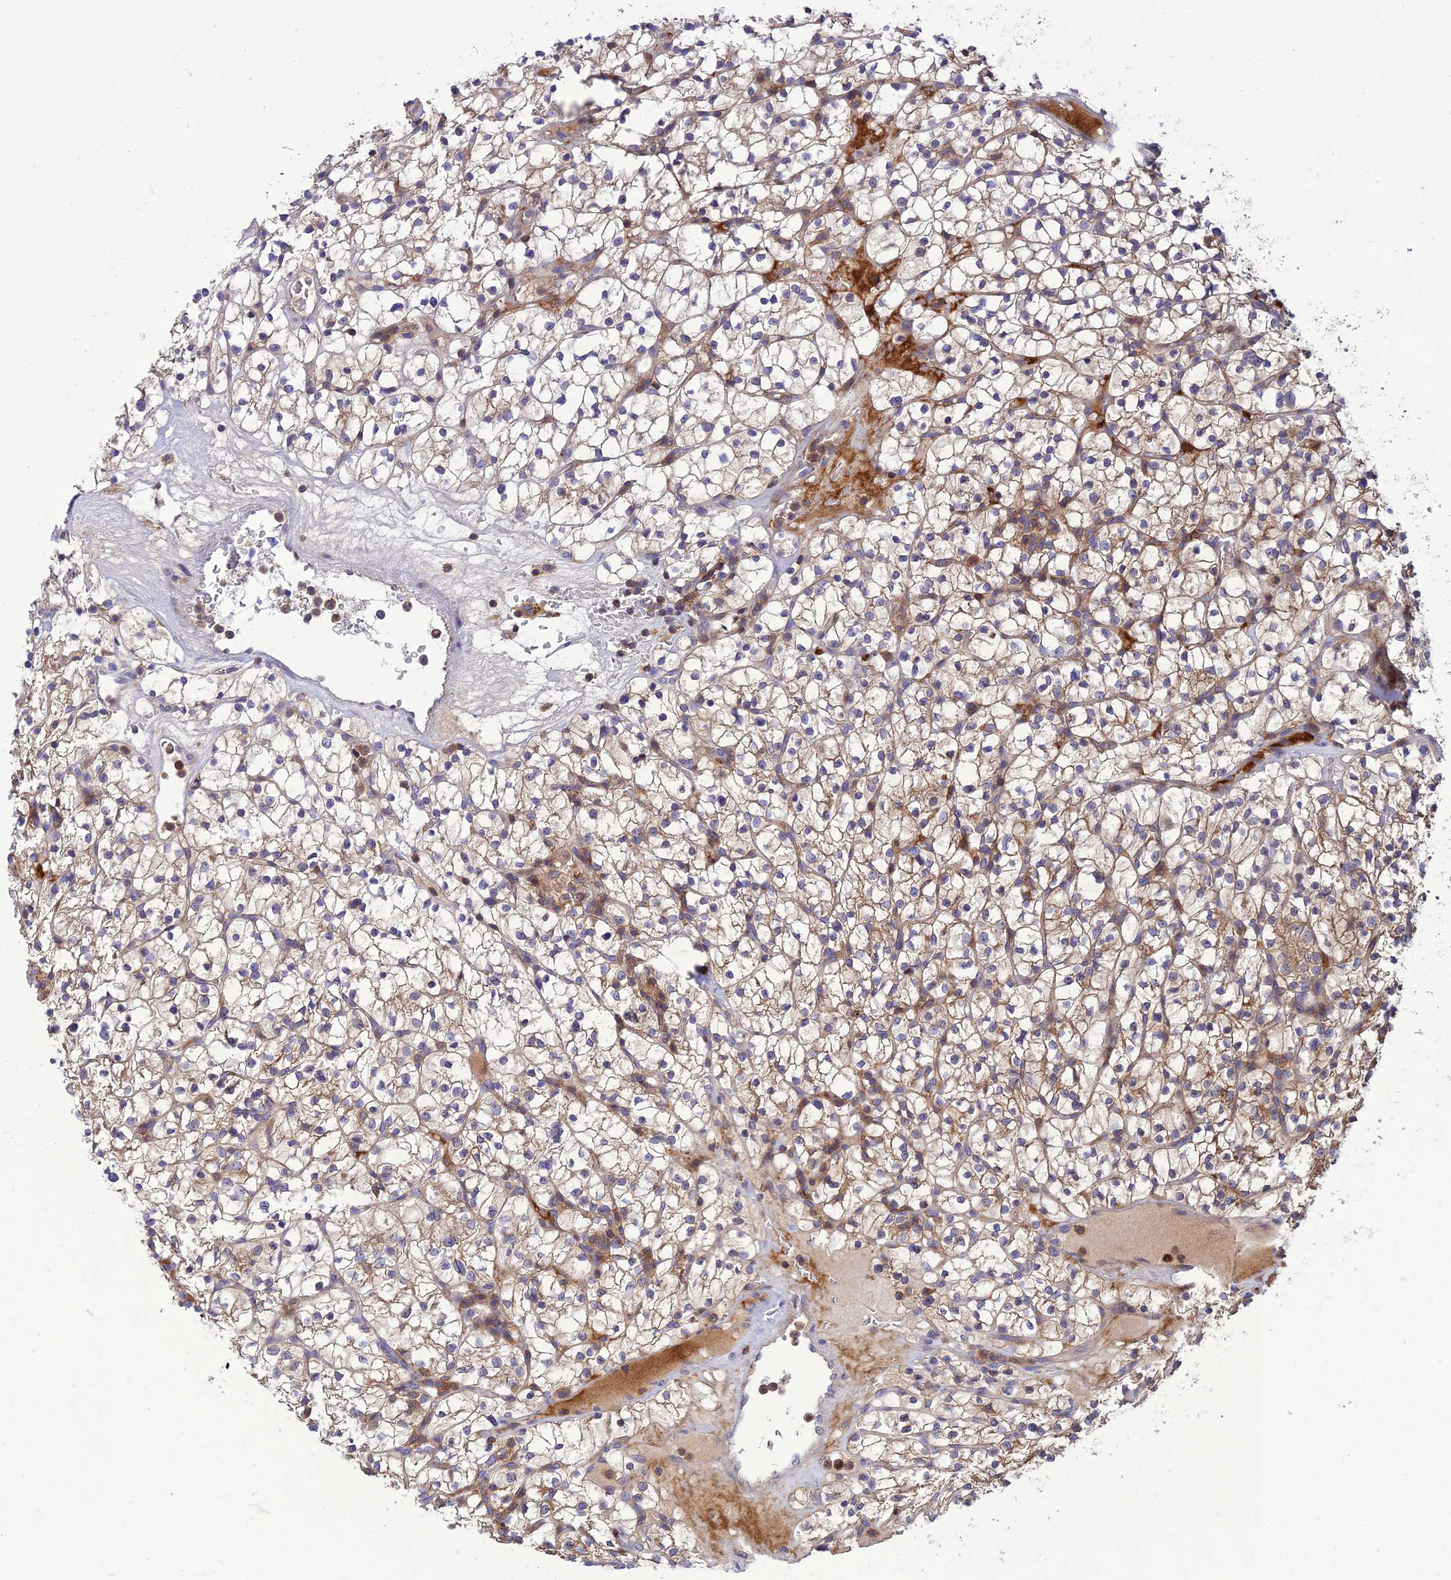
{"staining": {"intensity": "moderate", "quantity": ">75%", "location": "cytoplasmic/membranous"}, "tissue": "renal cancer", "cell_type": "Tumor cells", "image_type": "cancer", "snomed": [{"axis": "morphology", "description": "Adenocarcinoma, NOS"}, {"axis": "topography", "description": "Kidney"}], "caption": "Protein expression analysis of human adenocarcinoma (renal) reveals moderate cytoplasmic/membranous staining in about >75% of tumor cells. Using DAB (brown) and hematoxylin (blue) stains, captured at high magnification using brightfield microscopy.", "gene": "IRAK3", "patient": {"sex": "female", "age": 64}}